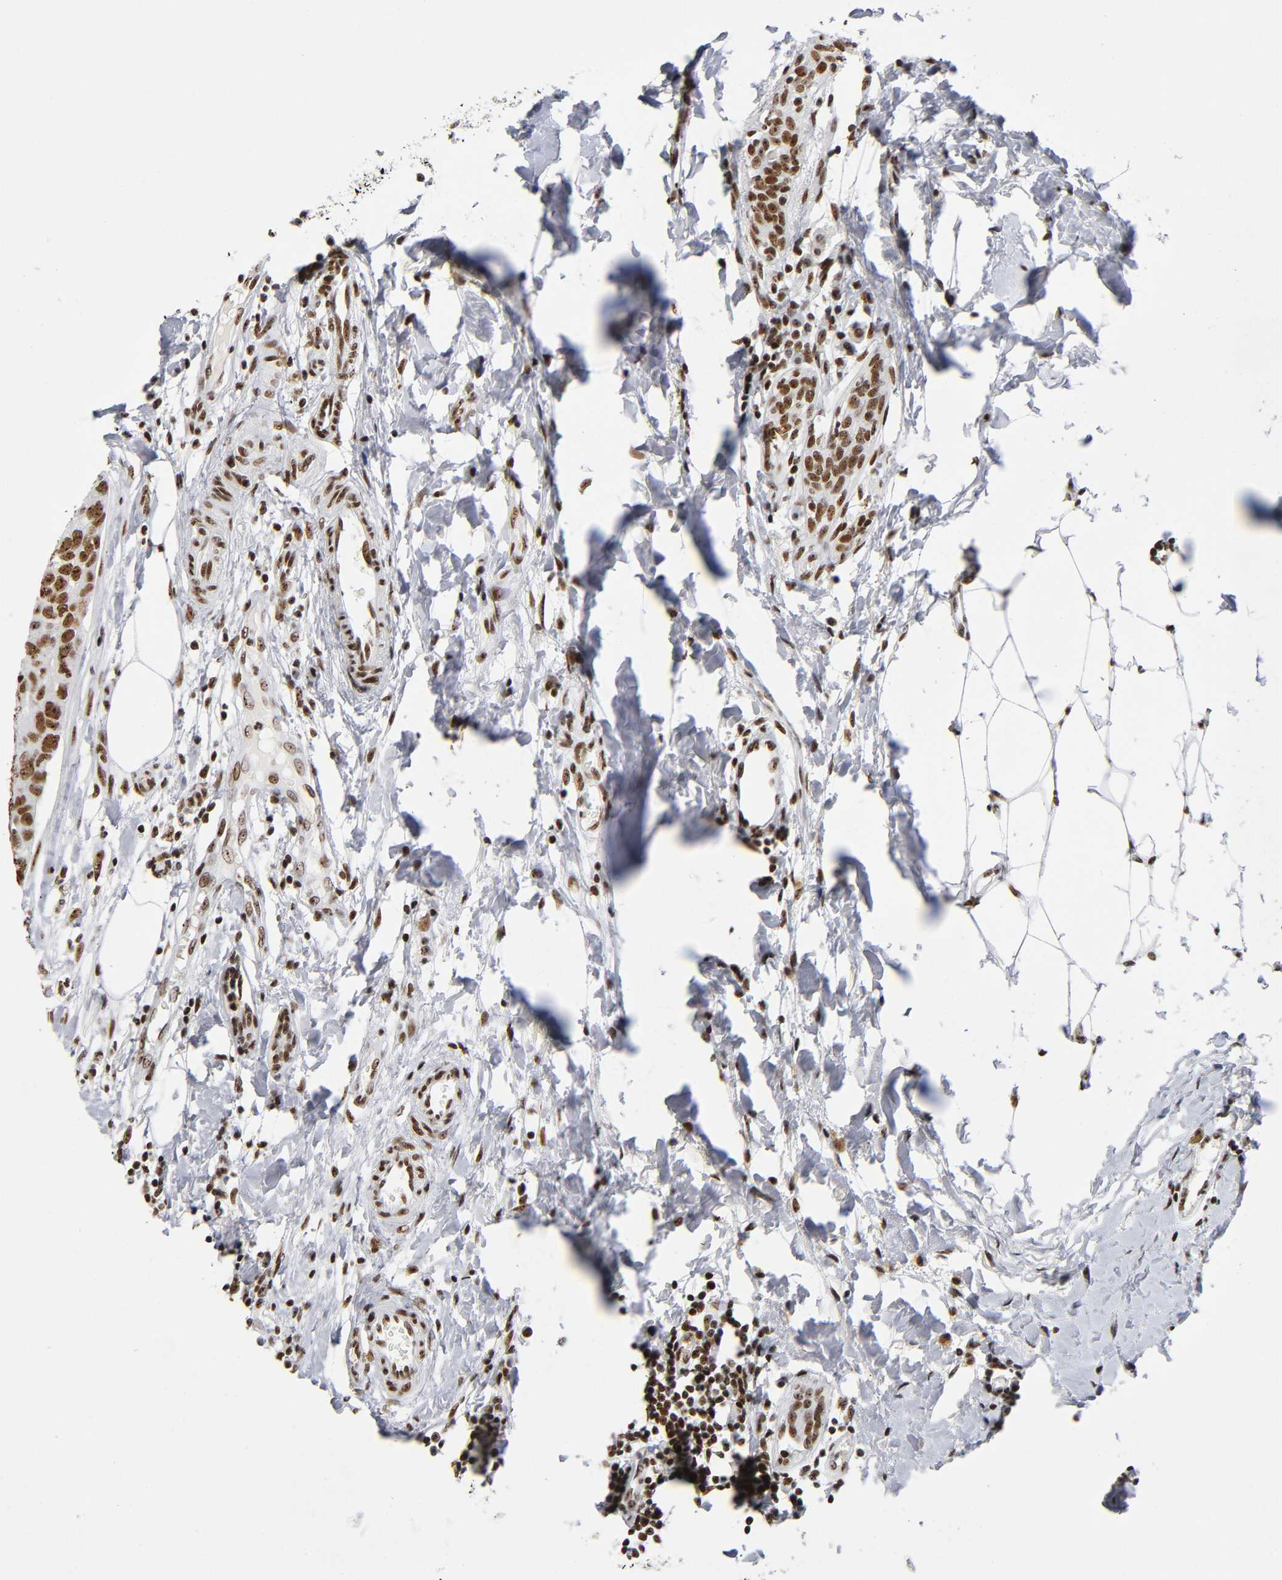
{"staining": {"intensity": "moderate", "quantity": ">75%", "location": "nuclear"}, "tissue": "breast cancer", "cell_type": "Tumor cells", "image_type": "cancer", "snomed": [{"axis": "morphology", "description": "Duct carcinoma"}, {"axis": "topography", "description": "Breast"}], "caption": "A brown stain shows moderate nuclear positivity of a protein in infiltrating ductal carcinoma (breast) tumor cells.", "gene": "UBTF", "patient": {"sex": "female", "age": 50}}